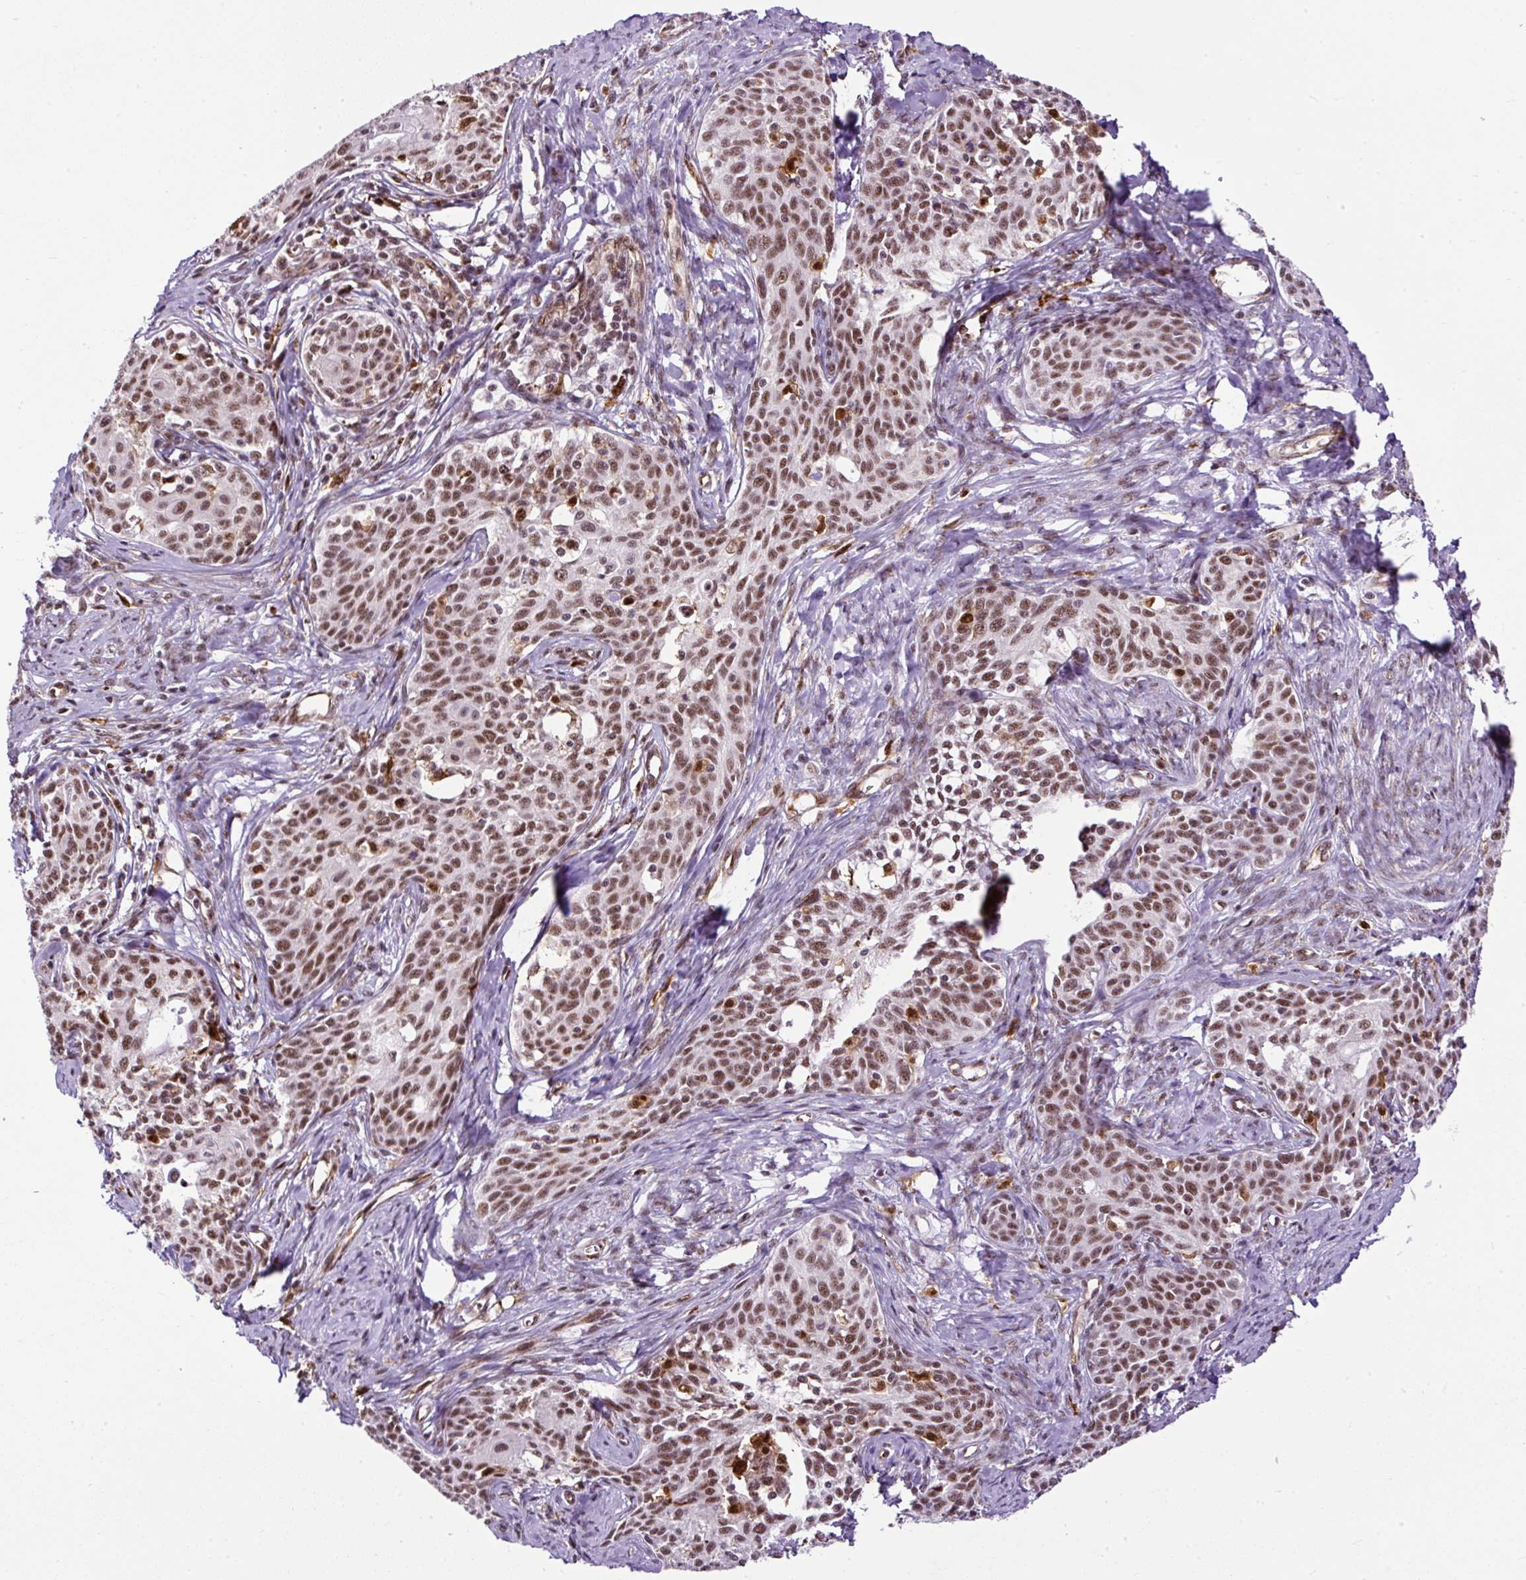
{"staining": {"intensity": "moderate", "quantity": ">75%", "location": "nuclear"}, "tissue": "cervical cancer", "cell_type": "Tumor cells", "image_type": "cancer", "snomed": [{"axis": "morphology", "description": "Squamous cell carcinoma, NOS"}, {"axis": "morphology", "description": "Adenocarcinoma, NOS"}, {"axis": "topography", "description": "Cervix"}], "caption": "Immunohistochemical staining of cervical adenocarcinoma exhibits medium levels of moderate nuclear positivity in approximately >75% of tumor cells.", "gene": "LUC7L2", "patient": {"sex": "female", "age": 52}}